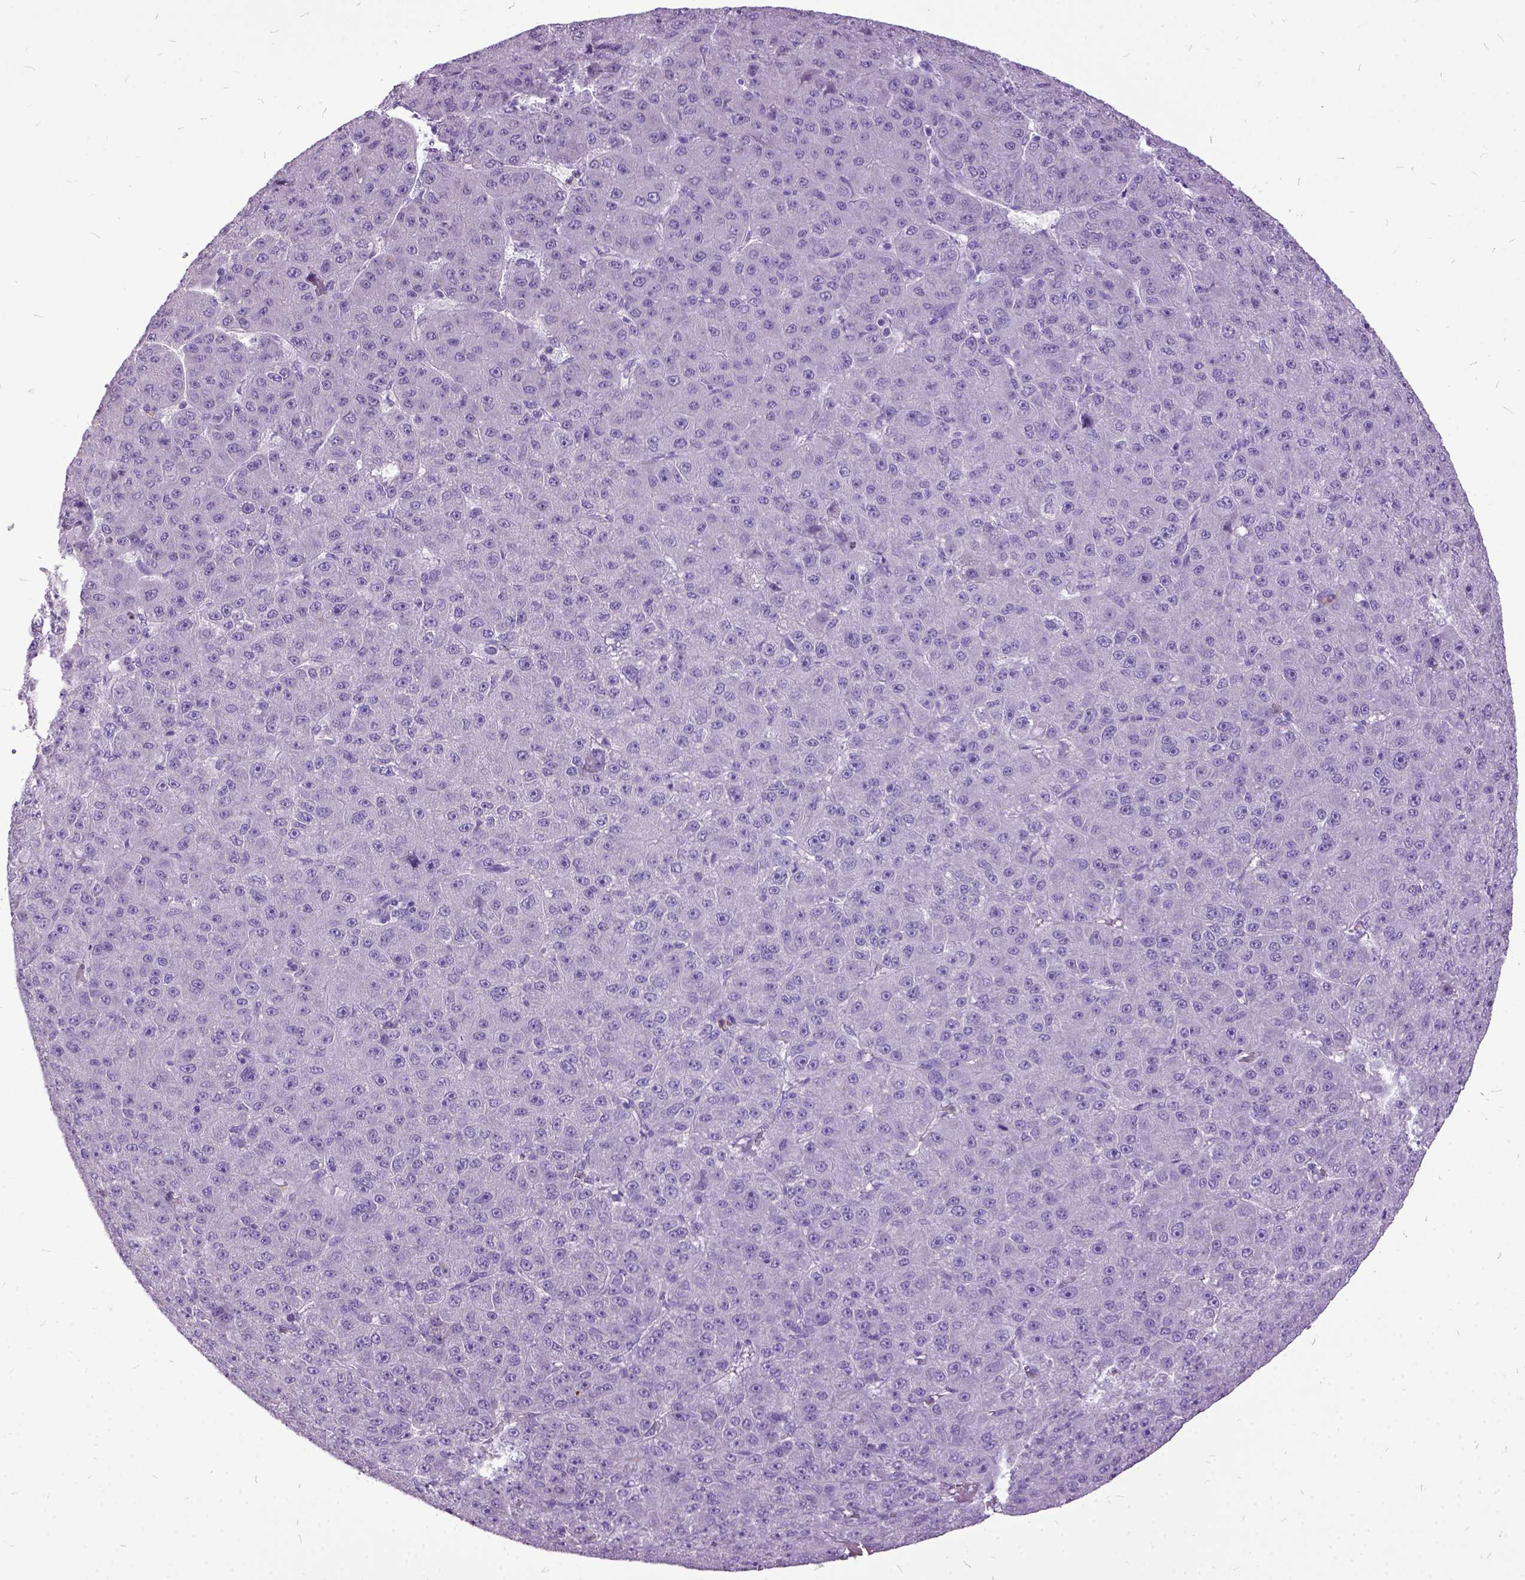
{"staining": {"intensity": "negative", "quantity": "none", "location": "none"}, "tissue": "liver cancer", "cell_type": "Tumor cells", "image_type": "cancer", "snomed": [{"axis": "morphology", "description": "Carcinoma, Hepatocellular, NOS"}, {"axis": "topography", "description": "Liver"}], "caption": "High power microscopy histopathology image of an immunohistochemistry (IHC) histopathology image of liver cancer, revealing no significant expression in tumor cells.", "gene": "MME", "patient": {"sex": "male", "age": 67}}